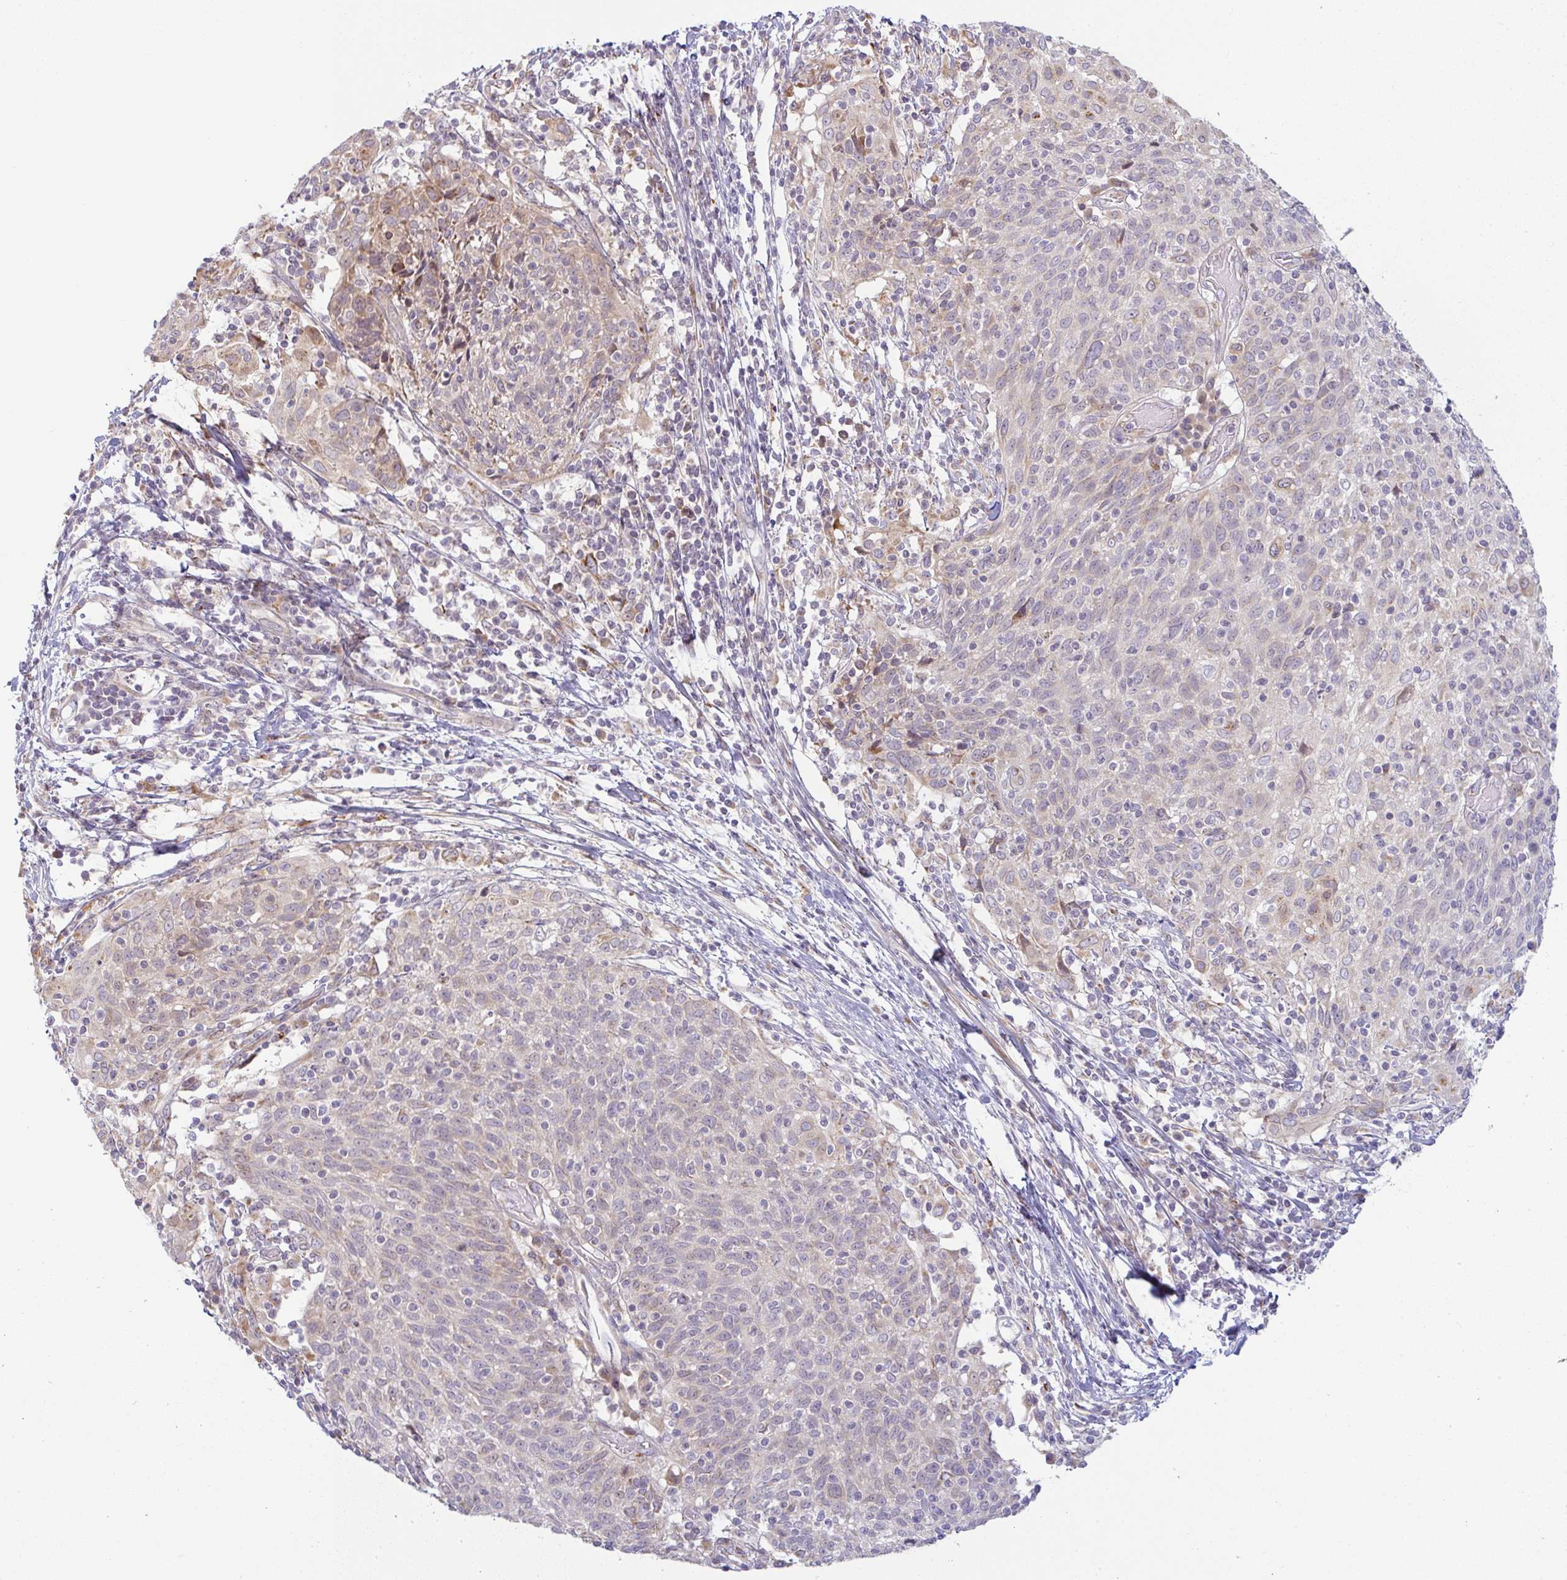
{"staining": {"intensity": "weak", "quantity": "25%-75%", "location": "cytoplasmic/membranous"}, "tissue": "cervical cancer", "cell_type": "Tumor cells", "image_type": "cancer", "snomed": [{"axis": "morphology", "description": "Squamous cell carcinoma, NOS"}, {"axis": "topography", "description": "Cervix"}], "caption": "Human cervical squamous cell carcinoma stained with a brown dye reveals weak cytoplasmic/membranous positive expression in about 25%-75% of tumor cells.", "gene": "MOB1A", "patient": {"sex": "female", "age": 52}}